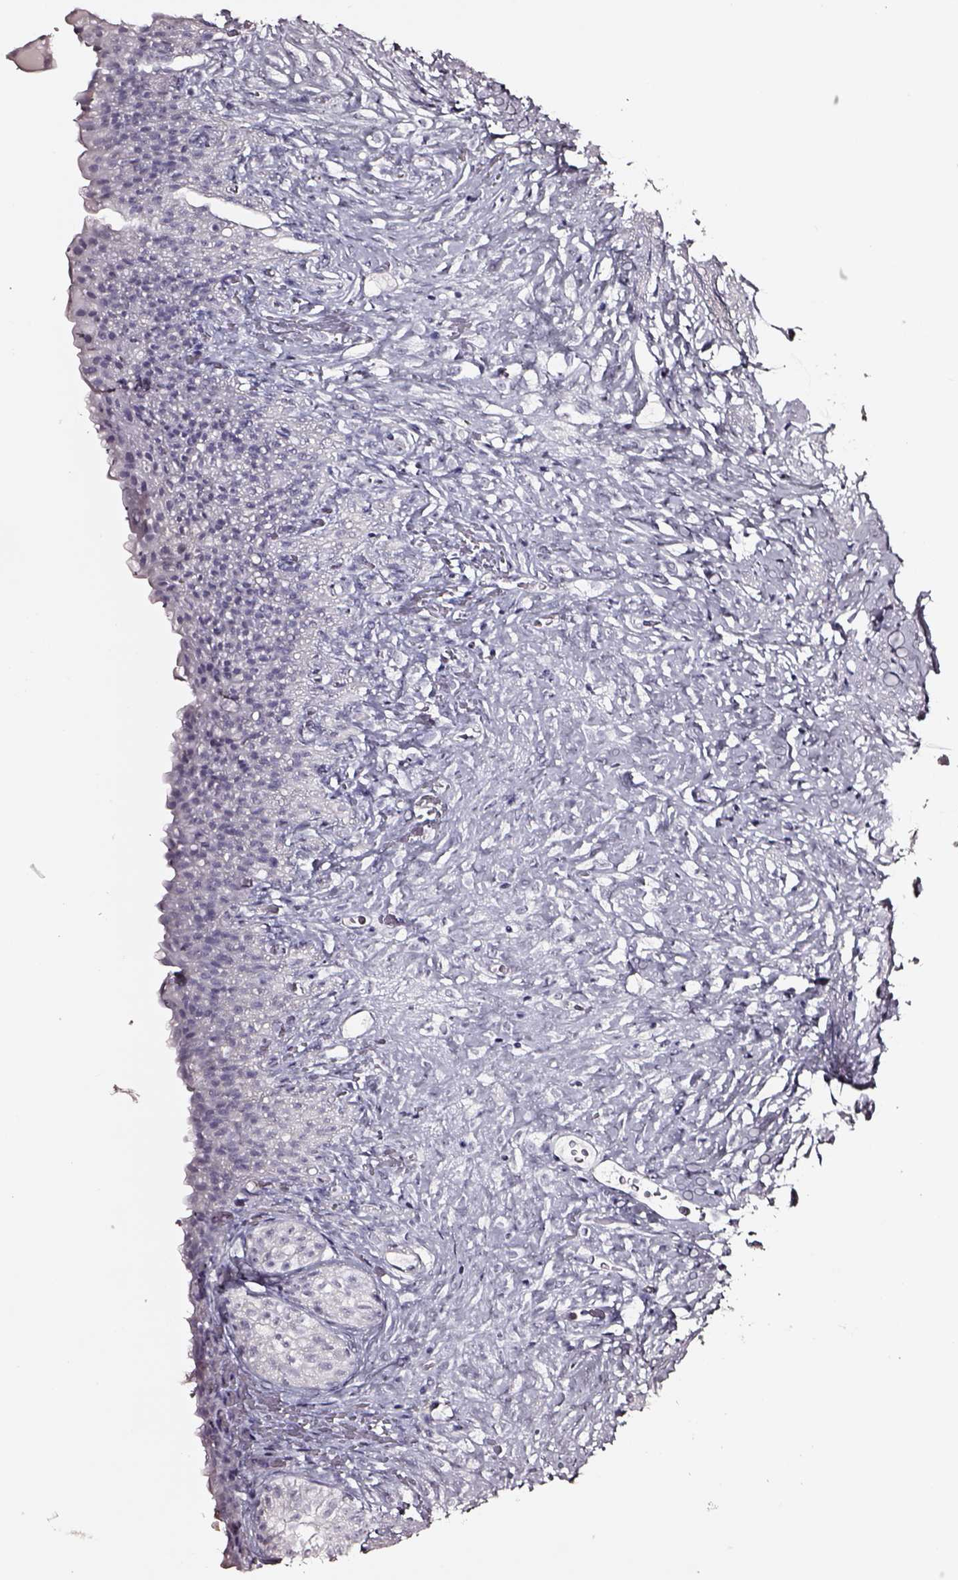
{"staining": {"intensity": "negative", "quantity": "none", "location": "none"}, "tissue": "urinary bladder", "cell_type": "Urothelial cells", "image_type": "normal", "snomed": [{"axis": "morphology", "description": "Normal tissue, NOS"}, {"axis": "topography", "description": "Urinary bladder"}, {"axis": "topography", "description": "Prostate"}], "caption": "Benign urinary bladder was stained to show a protein in brown. There is no significant positivity in urothelial cells.", "gene": "DPEP1", "patient": {"sex": "male", "age": 76}}